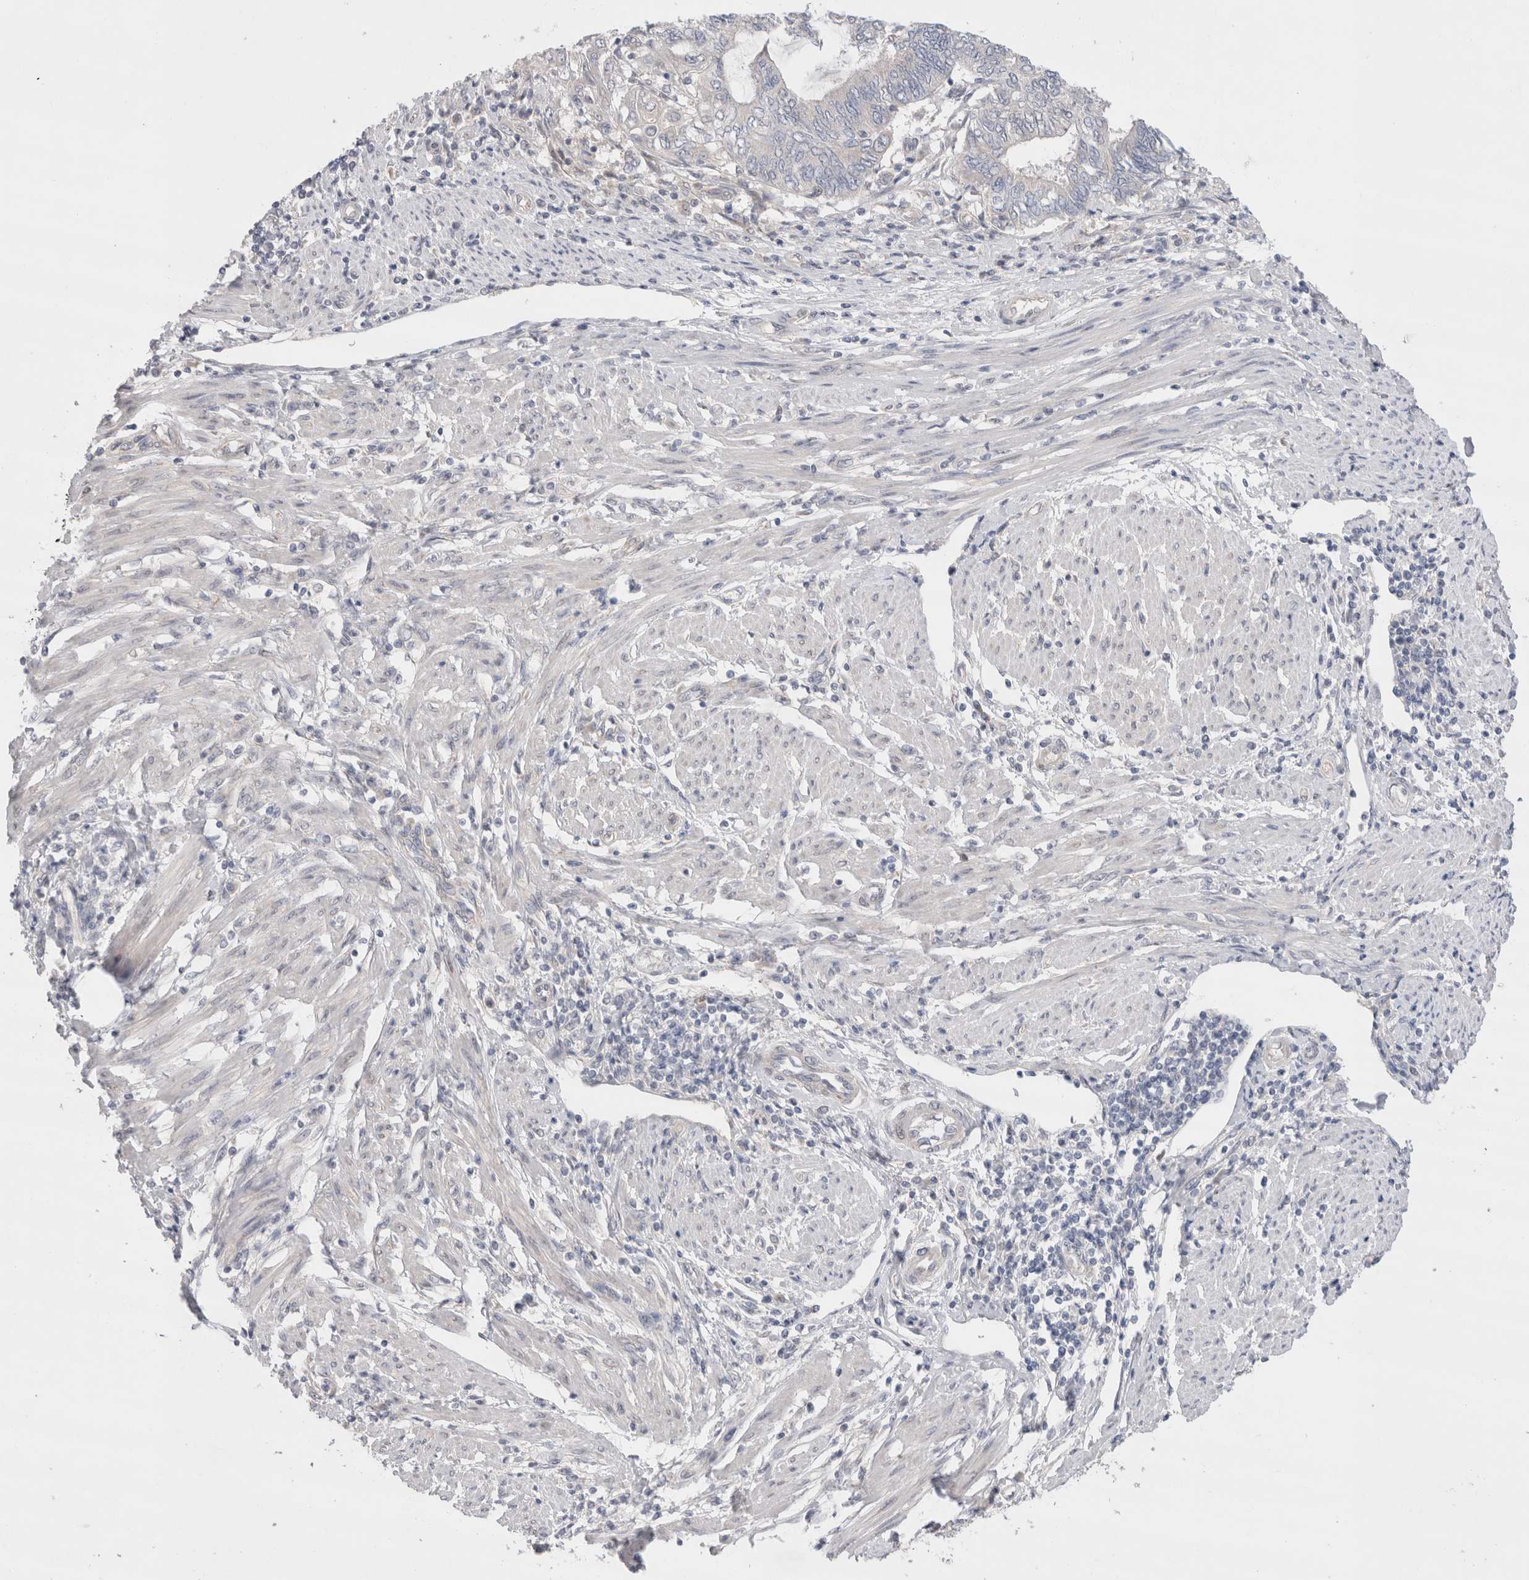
{"staining": {"intensity": "negative", "quantity": "none", "location": "none"}, "tissue": "endometrial cancer", "cell_type": "Tumor cells", "image_type": "cancer", "snomed": [{"axis": "morphology", "description": "Adenocarcinoma, NOS"}, {"axis": "topography", "description": "Uterus"}, {"axis": "topography", "description": "Endometrium"}], "caption": "Immunohistochemistry (IHC) histopathology image of neoplastic tissue: human endometrial adenocarcinoma stained with DAB exhibits no significant protein staining in tumor cells. (DAB immunohistochemistry (IHC) with hematoxylin counter stain).", "gene": "BICD2", "patient": {"sex": "female", "age": 70}}